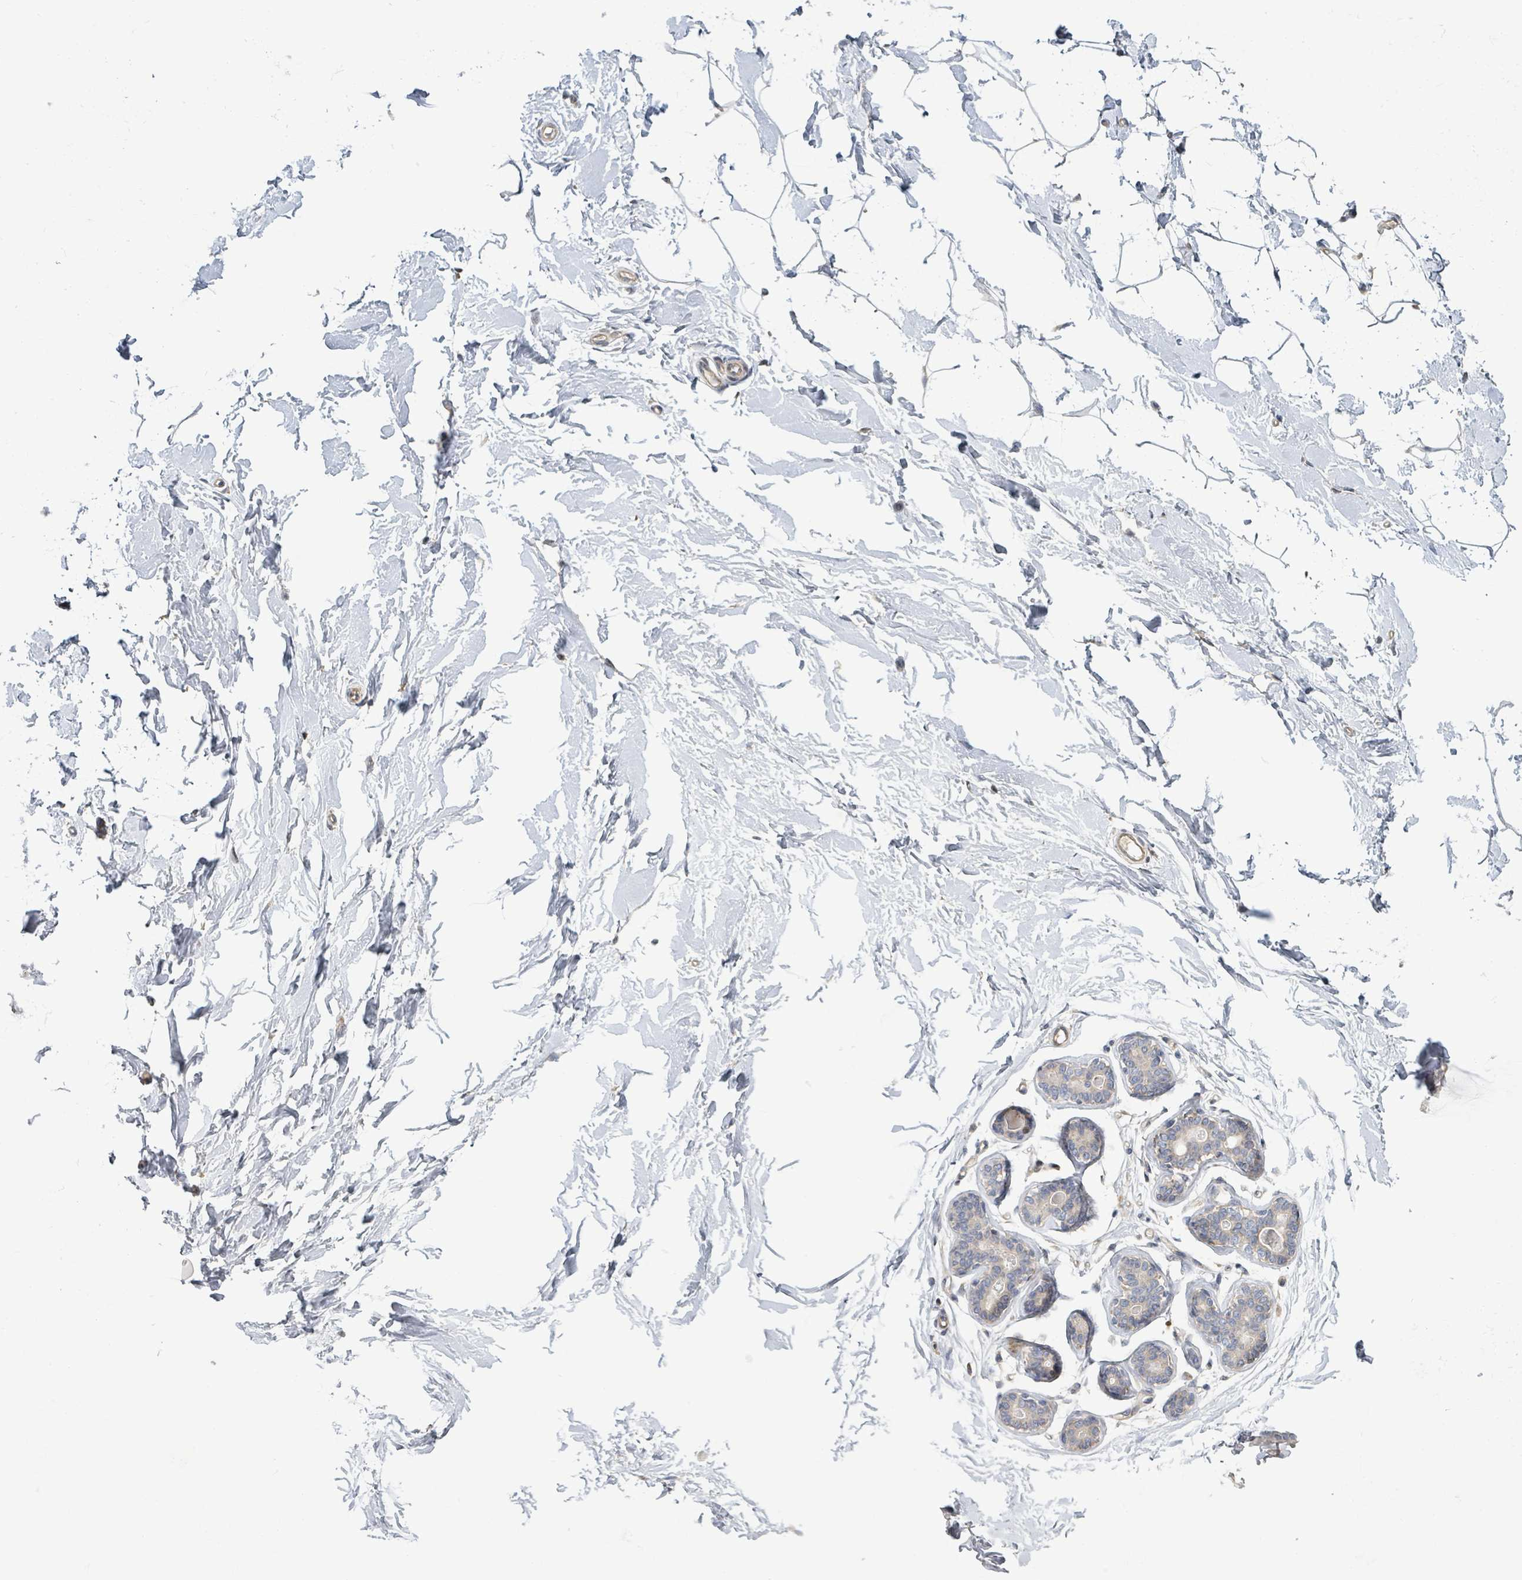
{"staining": {"intensity": "negative", "quantity": "none", "location": "none"}, "tissue": "breast", "cell_type": "Adipocytes", "image_type": "normal", "snomed": [{"axis": "morphology", "description": "Normal tissue, NOS"}, {"axis": "topography", "description": "Breast"}], "caption": "Unremarkable breast was stained to show a protein in brown. There is no significant staining in adipocytes. (DAB immunohistochemistry (IHC) visualized using brightfield microscopy, high magnification).", "gene": "CFAP210", "patient": {"sex": "female", "age": 23}}